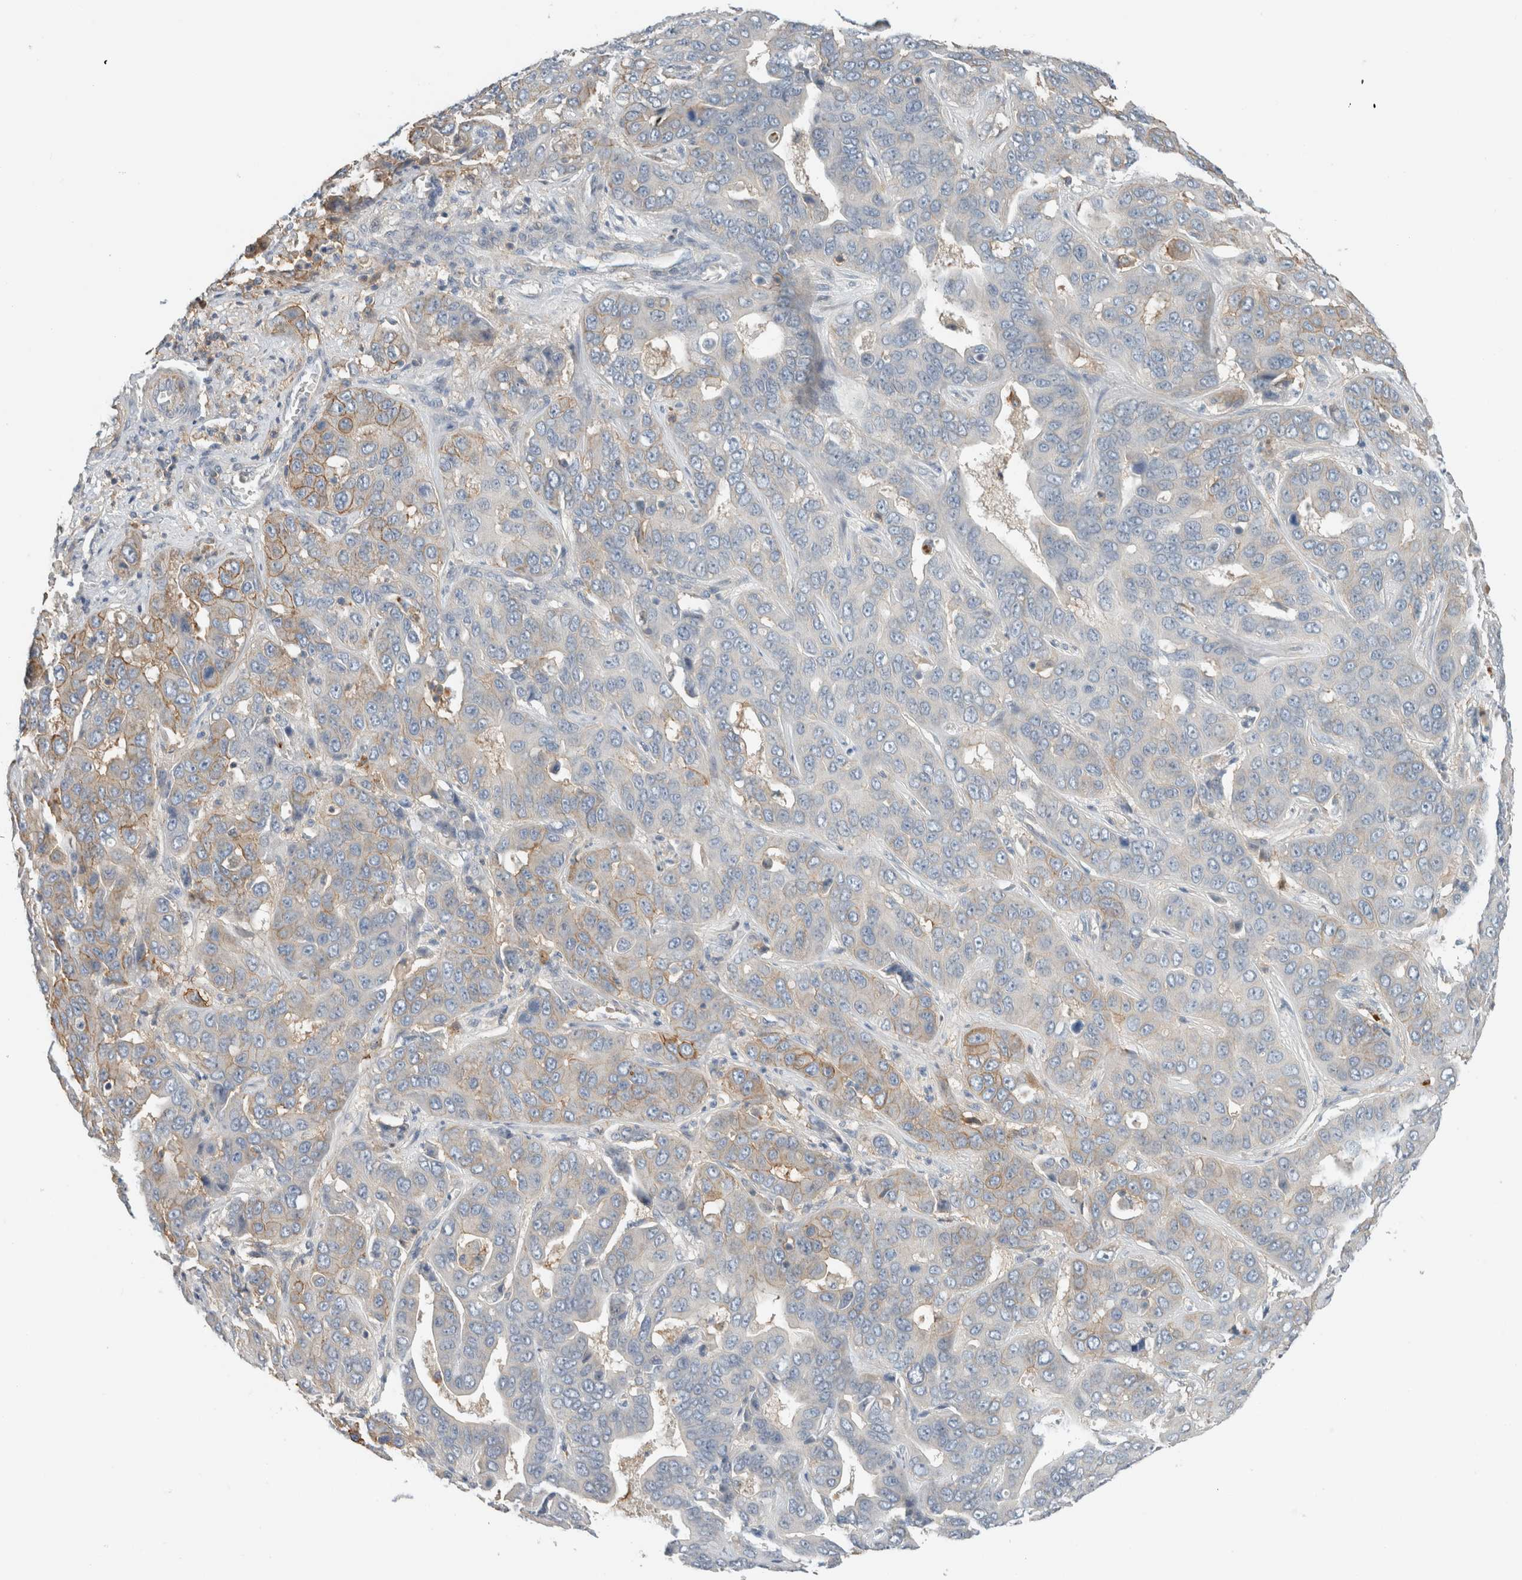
{"staining": {"intensity": "weak", "quantity": "<25%", "location": "cytoplasmic/membranous"}, "tissue": "liver cancer", "cell_type": "Tumor cells", "image_type": "cancer", "snomed": [{"axis": "morphology", "description": "Cholangiocarcinoma"}, {"axis": "topography", "description": "Liver"}], "caption": "The histopathology image shows no staining of tumor cells in liver cancer.", "gene": "ERCC6L2", "patient": {"sex": "female", "age": 52}}